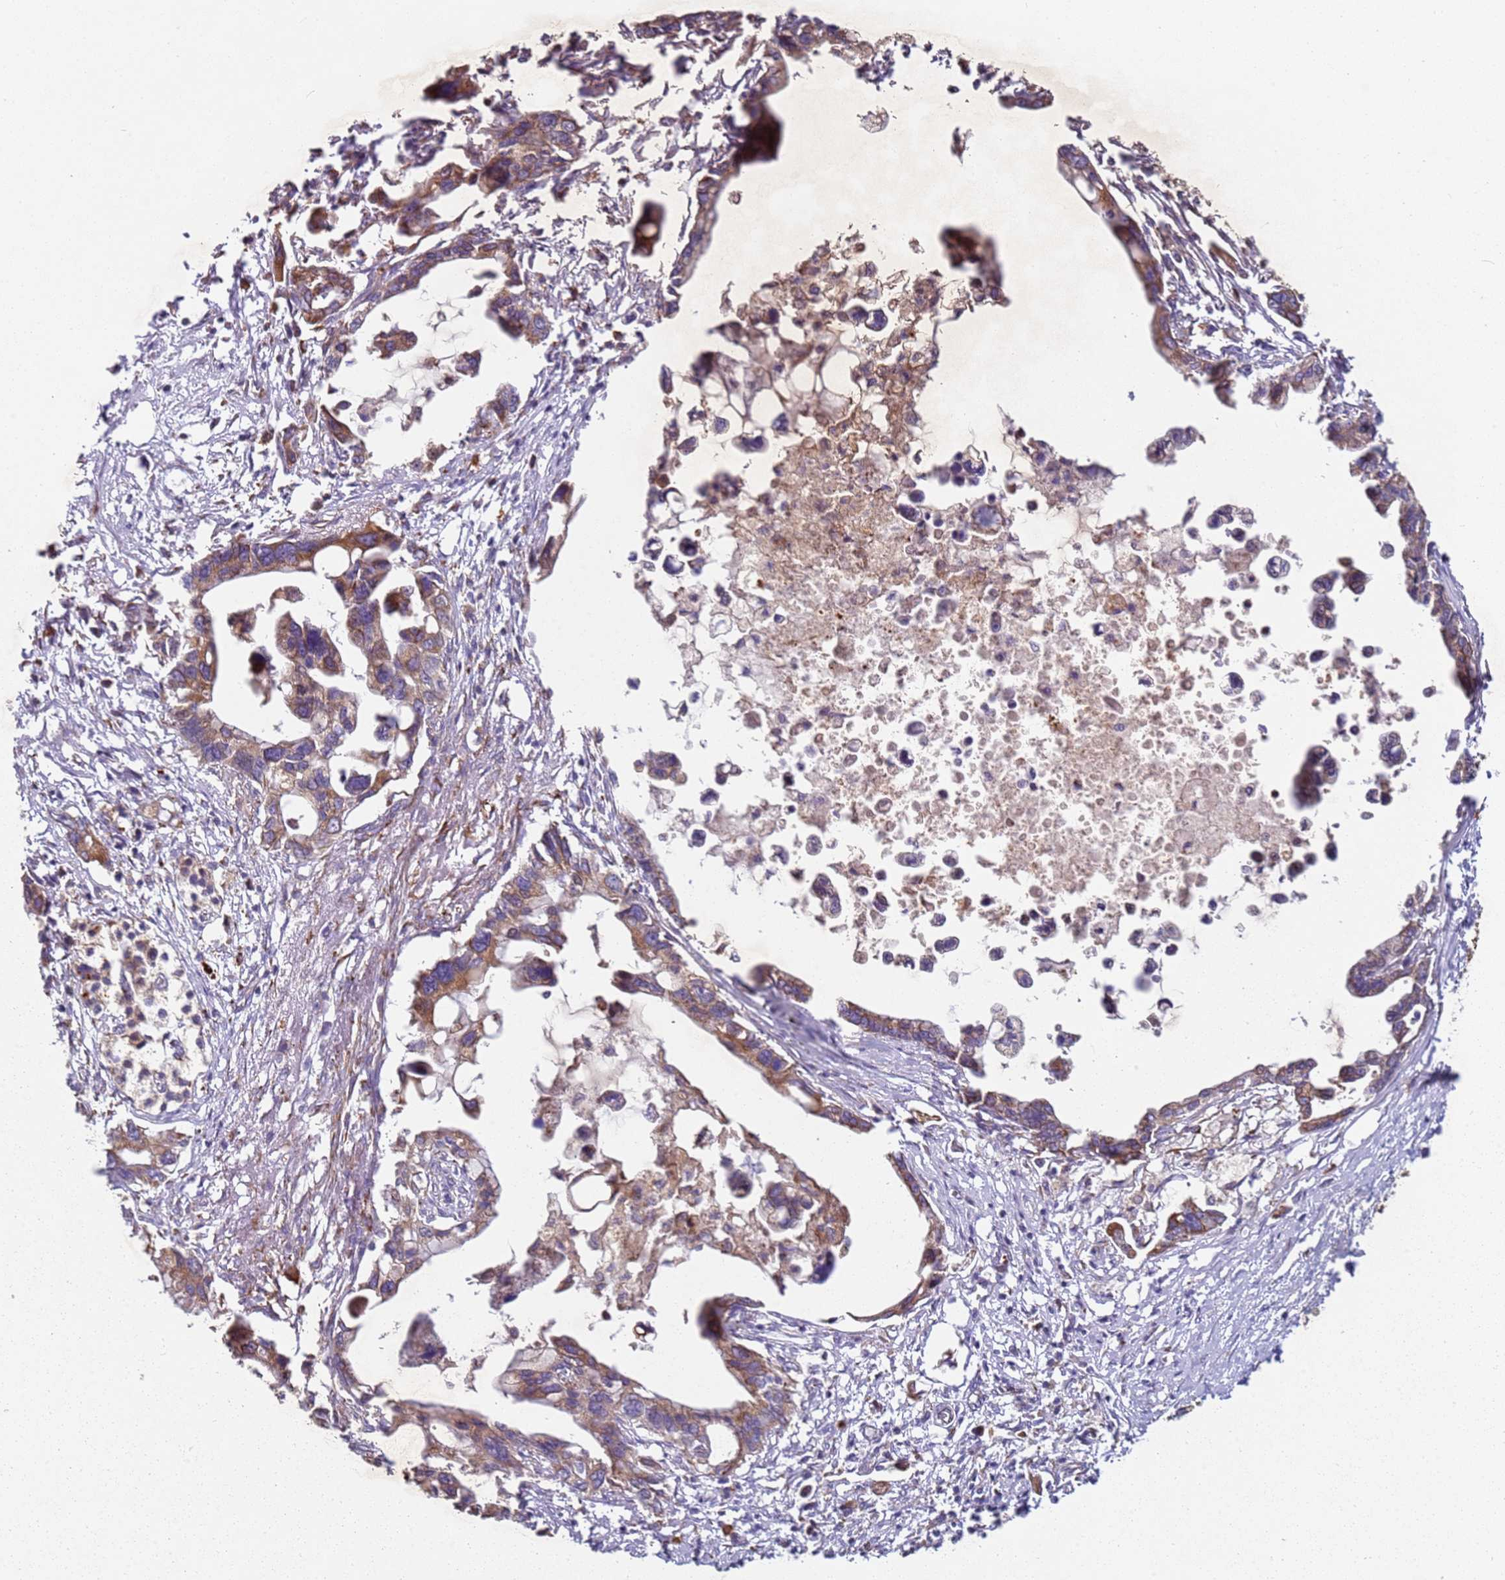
{"staining": {"intensity": "moderate", "quantity": ">75%", "location": "cytoplasmic/membranous"}, "tissue": "pancreatic cancer", "cell_type": "Tumor cells", "image_type": "cancer", "snomed": [{"axis": "morphology", "description": "Adenocarcinoma, NOS"}, {"axis": "topography", "description": "Pancreas"}], "caption": "Human pancreatic cancer stained for a protein (brown) reveals moderate cytoplasmic/membranous positive positivity in approximately >75% of tumor cells.", "gene": "ARFRP1", "patient": {"sex": "female", "age": 83}}